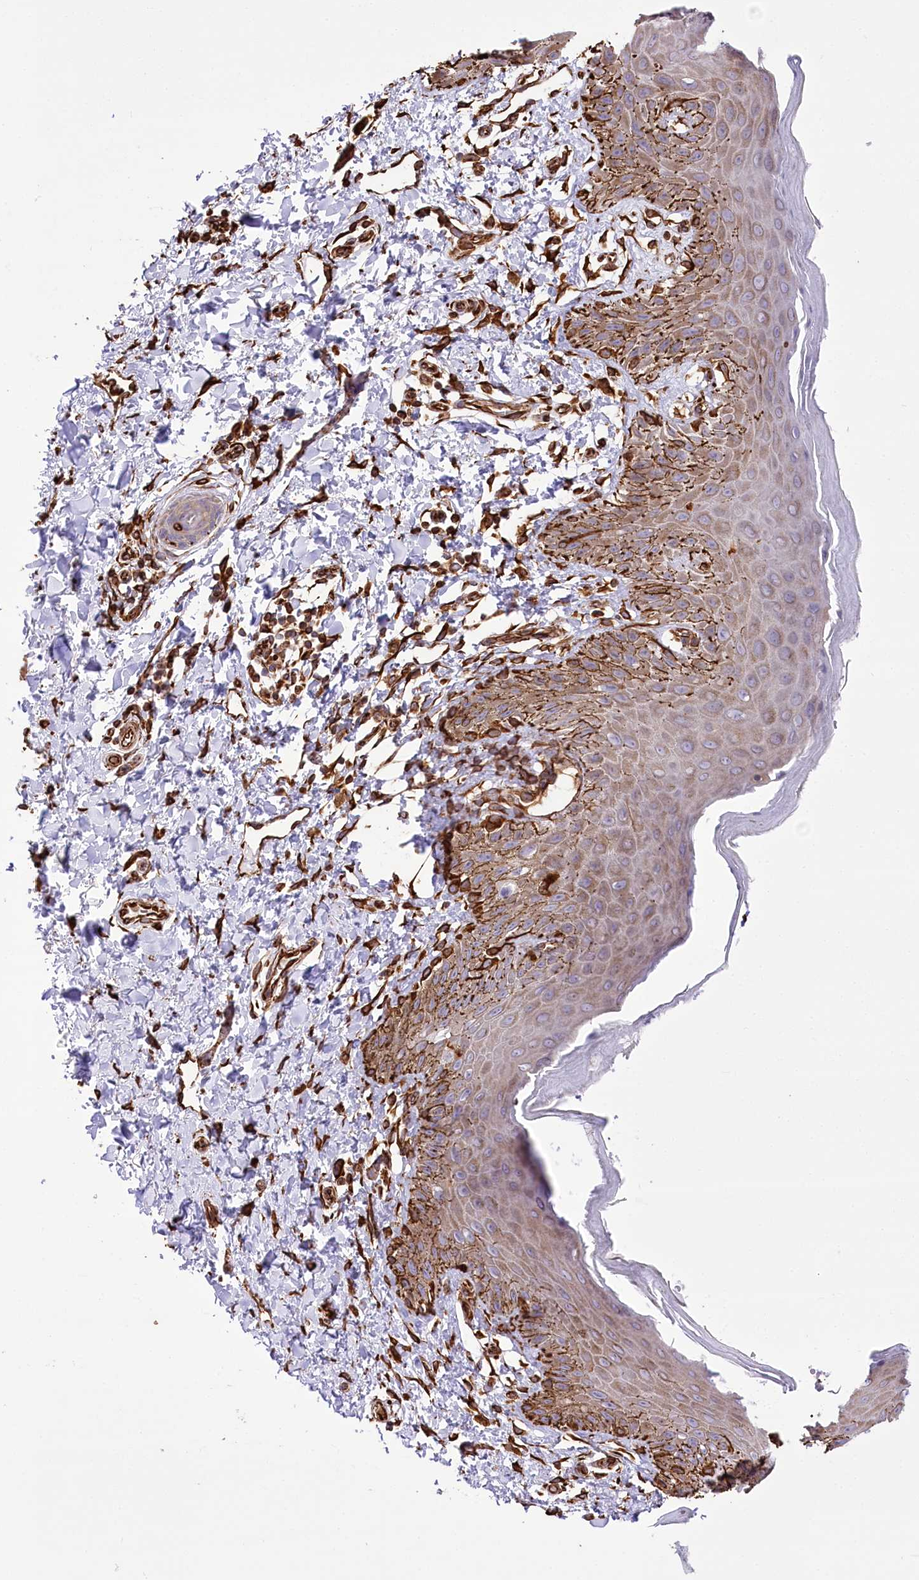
{"staining": {"intensity": "moderate", "quantity": "25%-75%", "location": "cytoplasmic/membranous"}, "tissue": "skin", "cell_type": "Epidermal cells", "image_type": "normal", "snomed": [{"axis": "morphology", "description": "Normal tissue, NOS"}, {"axis": "topography", "description": "Anal"}], "caption": "Brown immunohistochemical staining in benign human skin displays moderate cytoplasmic/membranous positivity in approximately 25%-75% of epidermal cells. (DAB = brown stain, brightfield microscopy at high magnification).", "gene": "TTC1", "patient": {"sex": "male", "age": 44}}